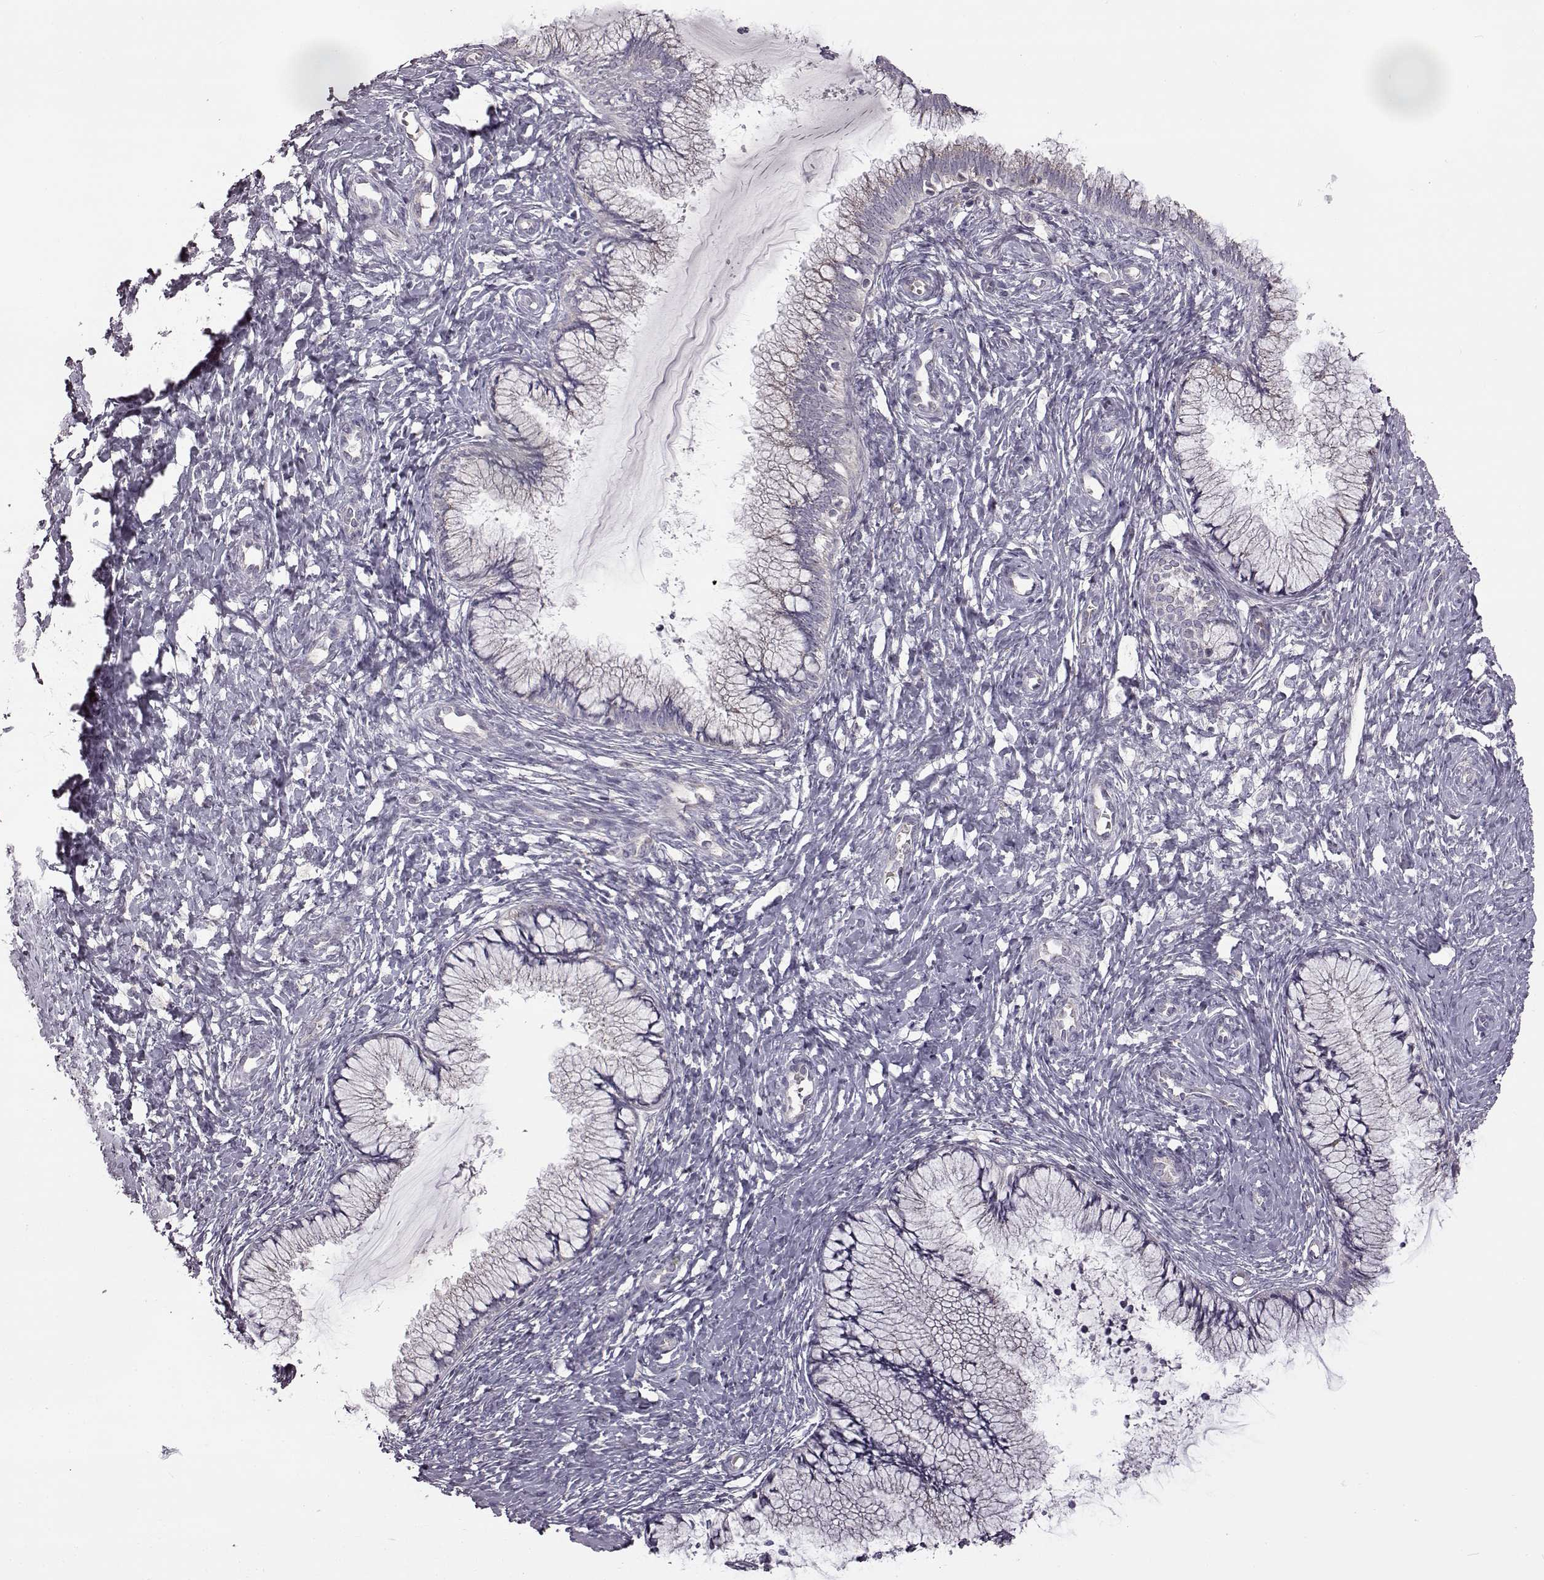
{"staining": {"intensity": "negative", "quantity": "none", "location": "none"}, "tissue": "cervix", "cell_type": "Glandular cells", "image_type": "normal", "snomed": [{"axis": "morphology", "description": "Normal tissue, NOS"}, {"axis": "topography", "description": "Cervix"}], "caption": "High power microscopy micrograph of an IHC photomicrograph of normal cervix, revealing no significant staining in glandular cells.", "gene": "B3GNT6", "patient": {"sex": "female", "age": 37}}